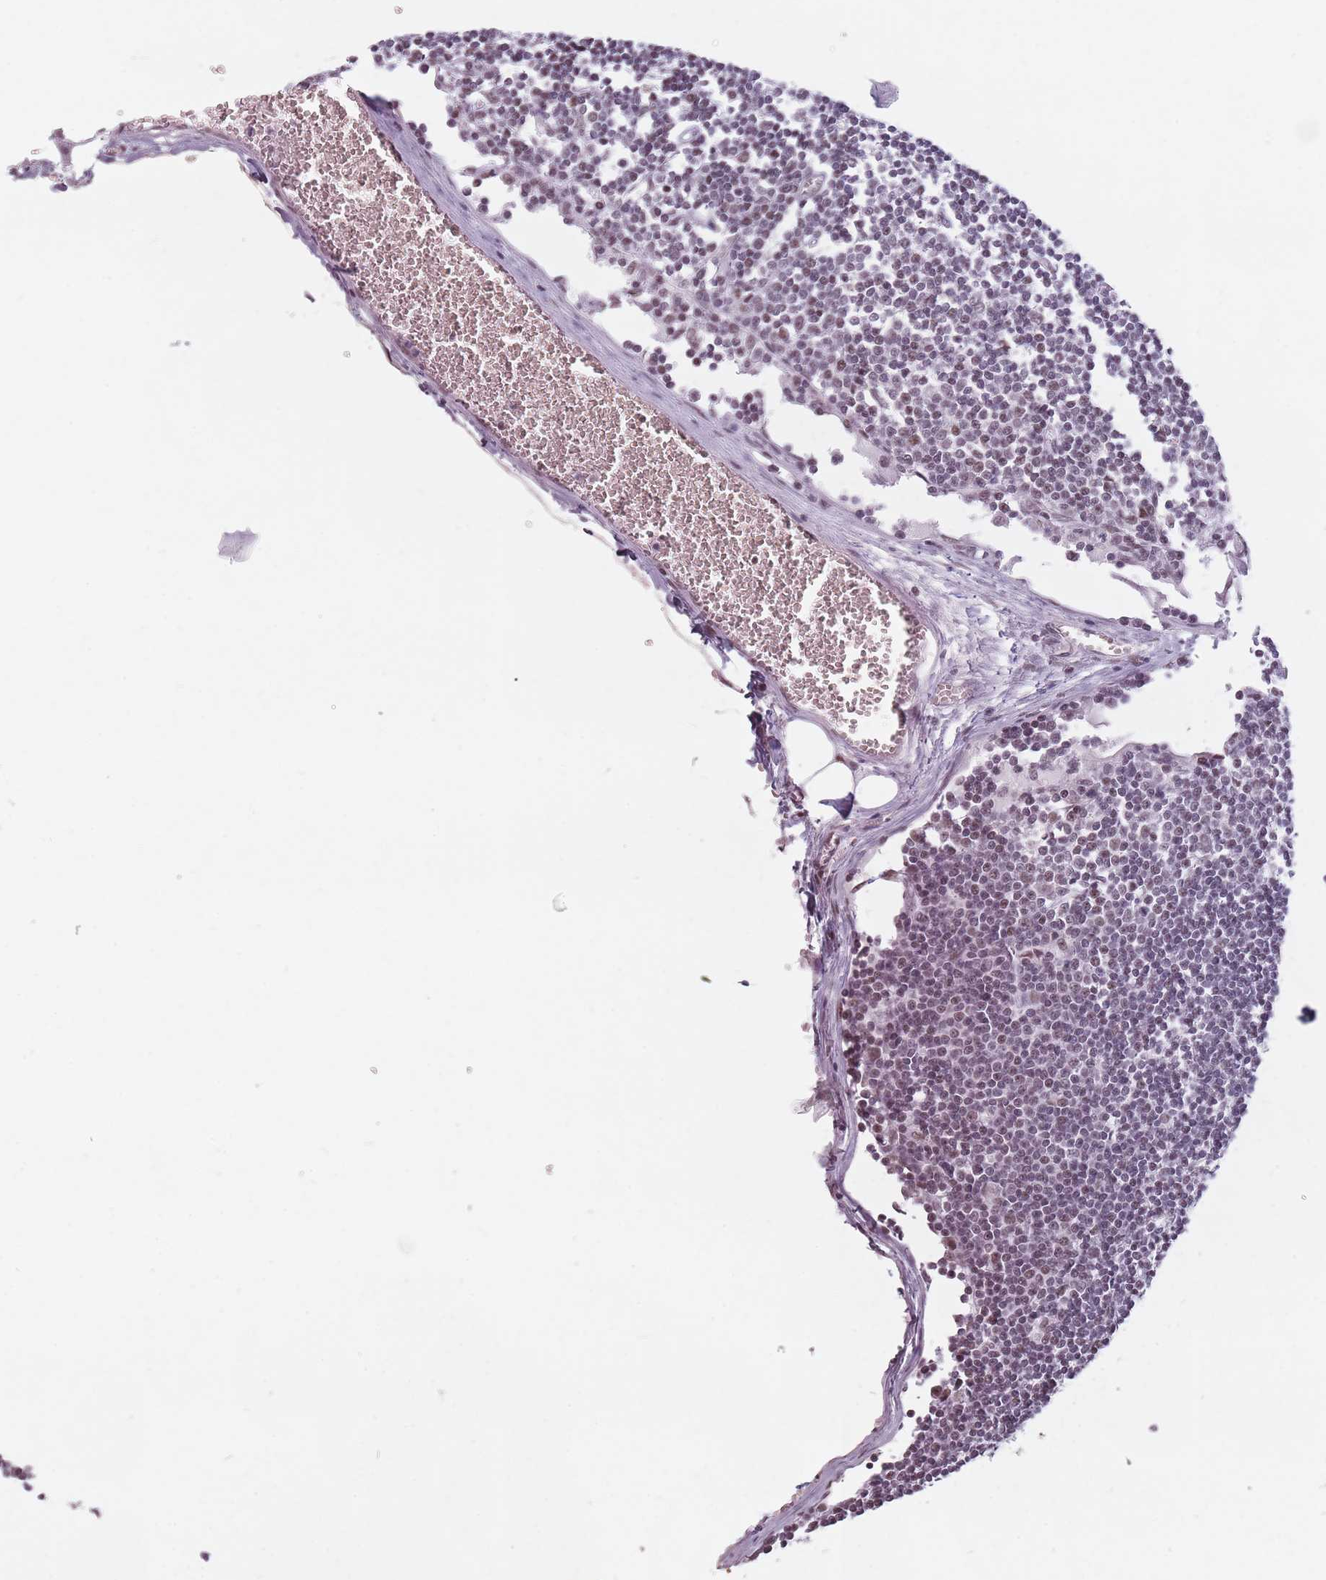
{"staining": {"intensity": "weak", "quantity": "<25%", "location": "nuclear"}, "tissue": "lymph node", "cell_type": "Germinal center cells", "image_type": "normal", "snomed": [{"axis": "morphology", "description": "Normal tissue, NOS"}, {"axis": "topography", "description": "Lymph node"}], "caption": "Immunohistochemistry histopathology image of unremarkable lymph node: human lymph node stained with DAB displays no significant protein staining in germinal center cells. (Stains: DAB (3,3'-diaminobenzidine) IHC with hematoxylin counter stain, Microscopy: brightfield microscopy at high magnification).", "gene": "PTCHD1", "patient": {"sex": "female", "age": 11}}